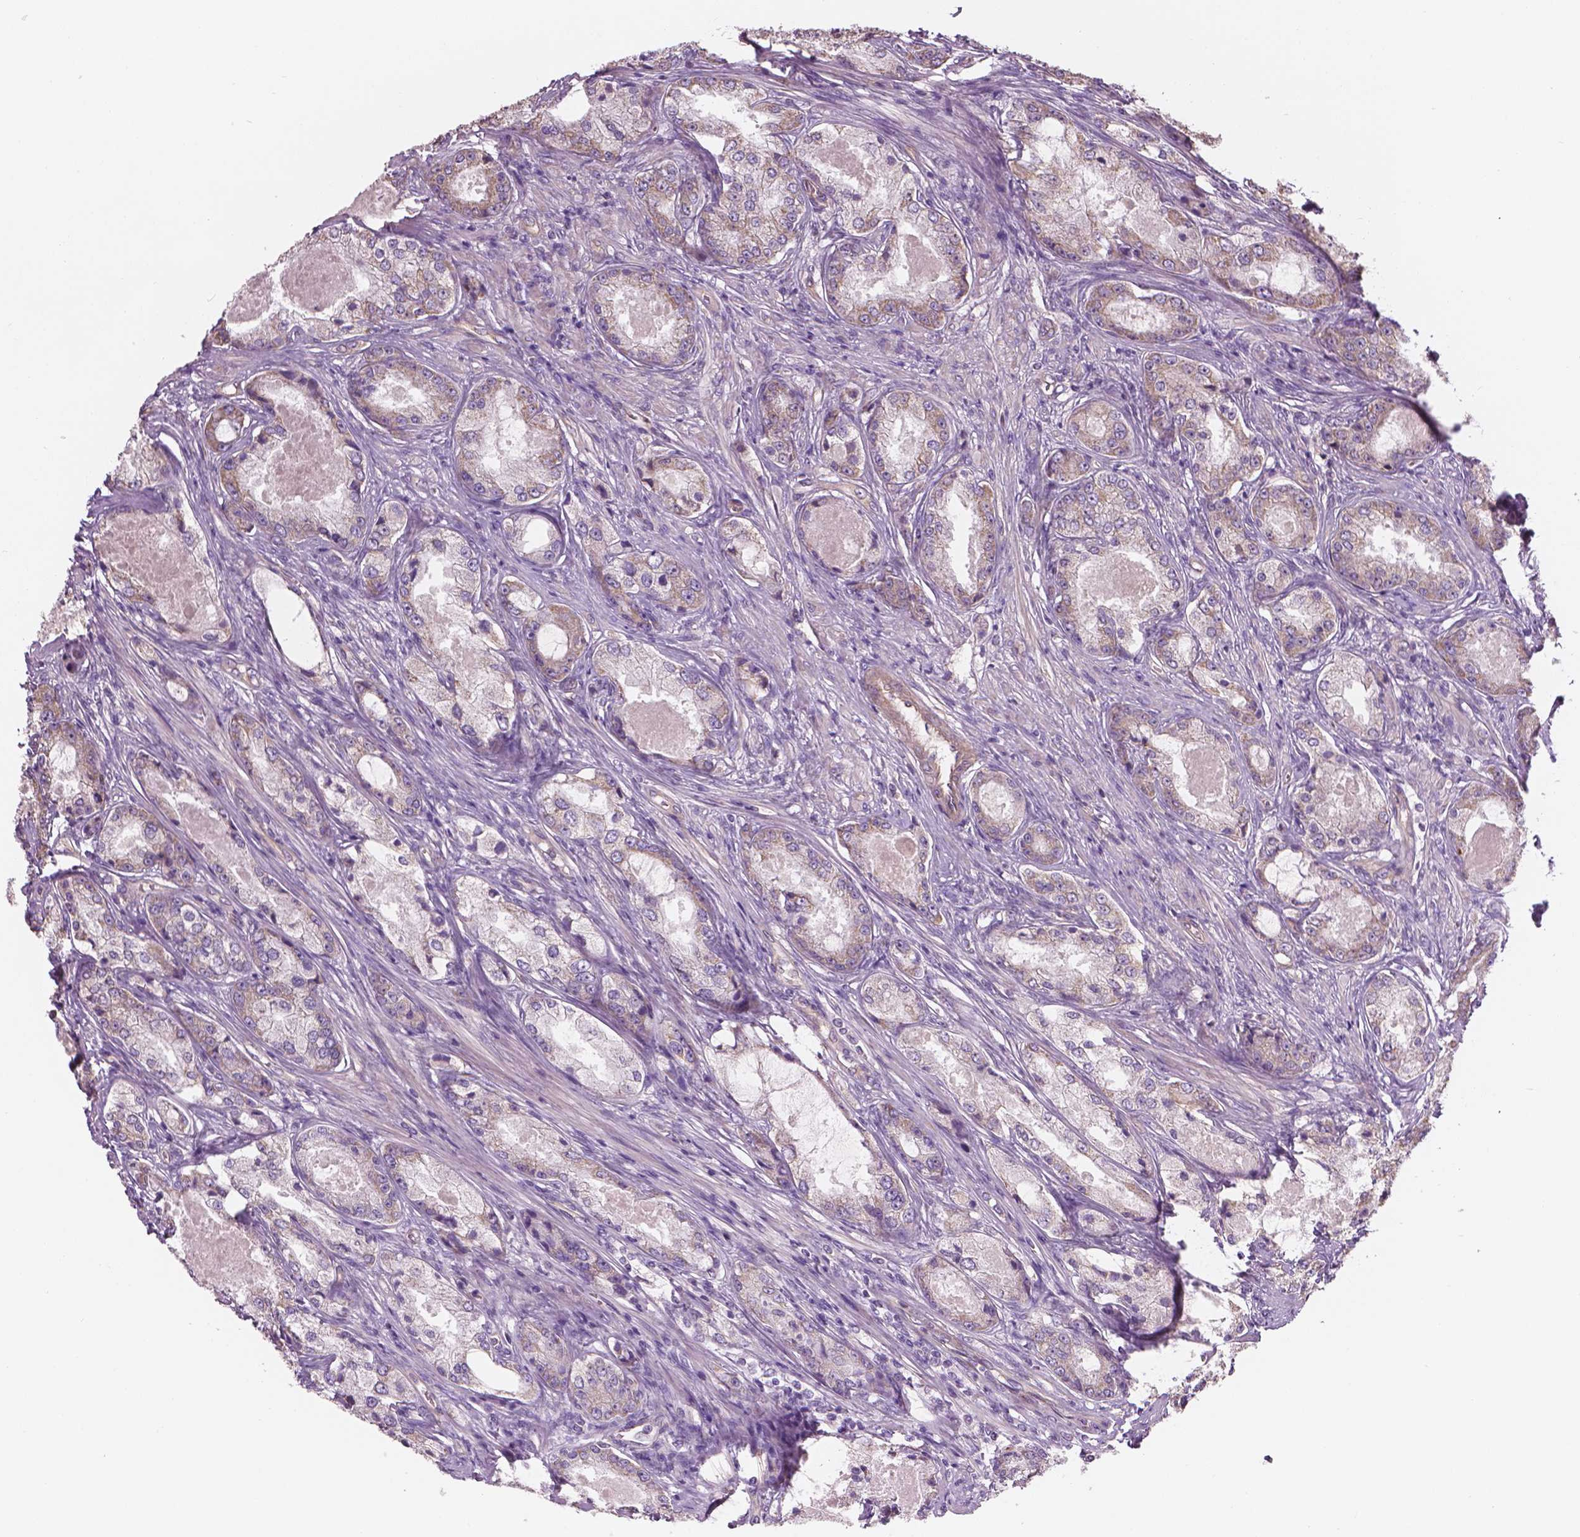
{"staining": {"intensity": "weak", "quantity": "<25%", "location": "cytoplasmic/membranous"}, "tissue": "prostate cancer", "cell_type": "Tumor cells", "image_type": "cancer", "snomed": [{"axis": "morphology", "description": "Adenocarcinoma, Low grade"}, {"axis": "topography", "description": "Prostate"}], "caption": "Protein analysis of low-grade adenocarcinoma (prostate) displays no significant expression in tumor cells.", "gene": "TTC29", "patient": {"sex": "male", "age": 68}}